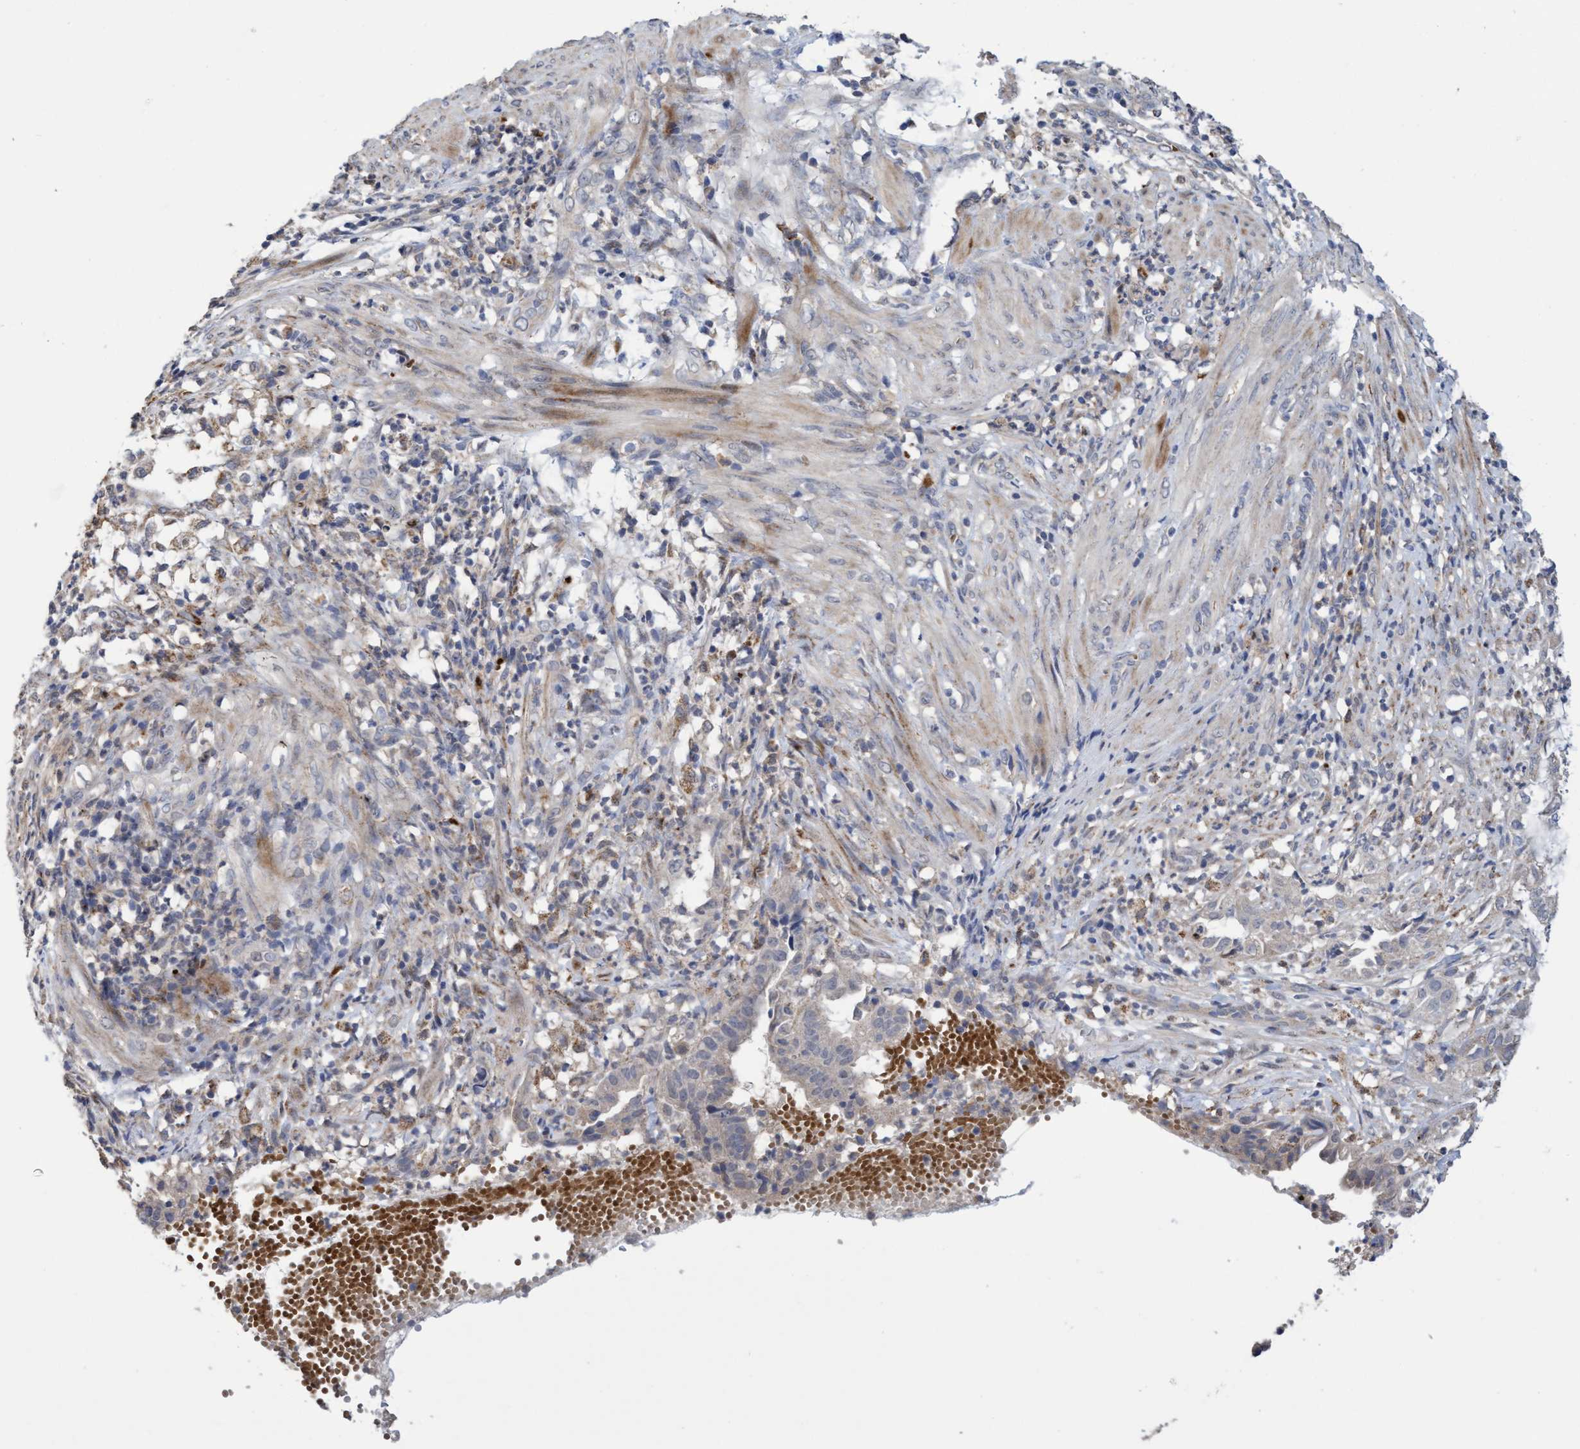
{"staining": {"intensity": "negative", "quantity": "none", "location": "none"}, "tissue": "endometrial cancer", "cell_type": "Tumor cells", "image_type": "cancer", "snomed": [{"axis": "morphology", "description": "Adenocarcinoma, NOS"}, {"axis": "topography", "description": "Endometrium"}], "caption": "A high-resolution histopathology image shows immunohistochemistry staining of endometrial cancer, which exhibits no significant positivity in tumor cells.", "gene": "SEMA4D", "patient": {"sex": "female", "age": 51}}